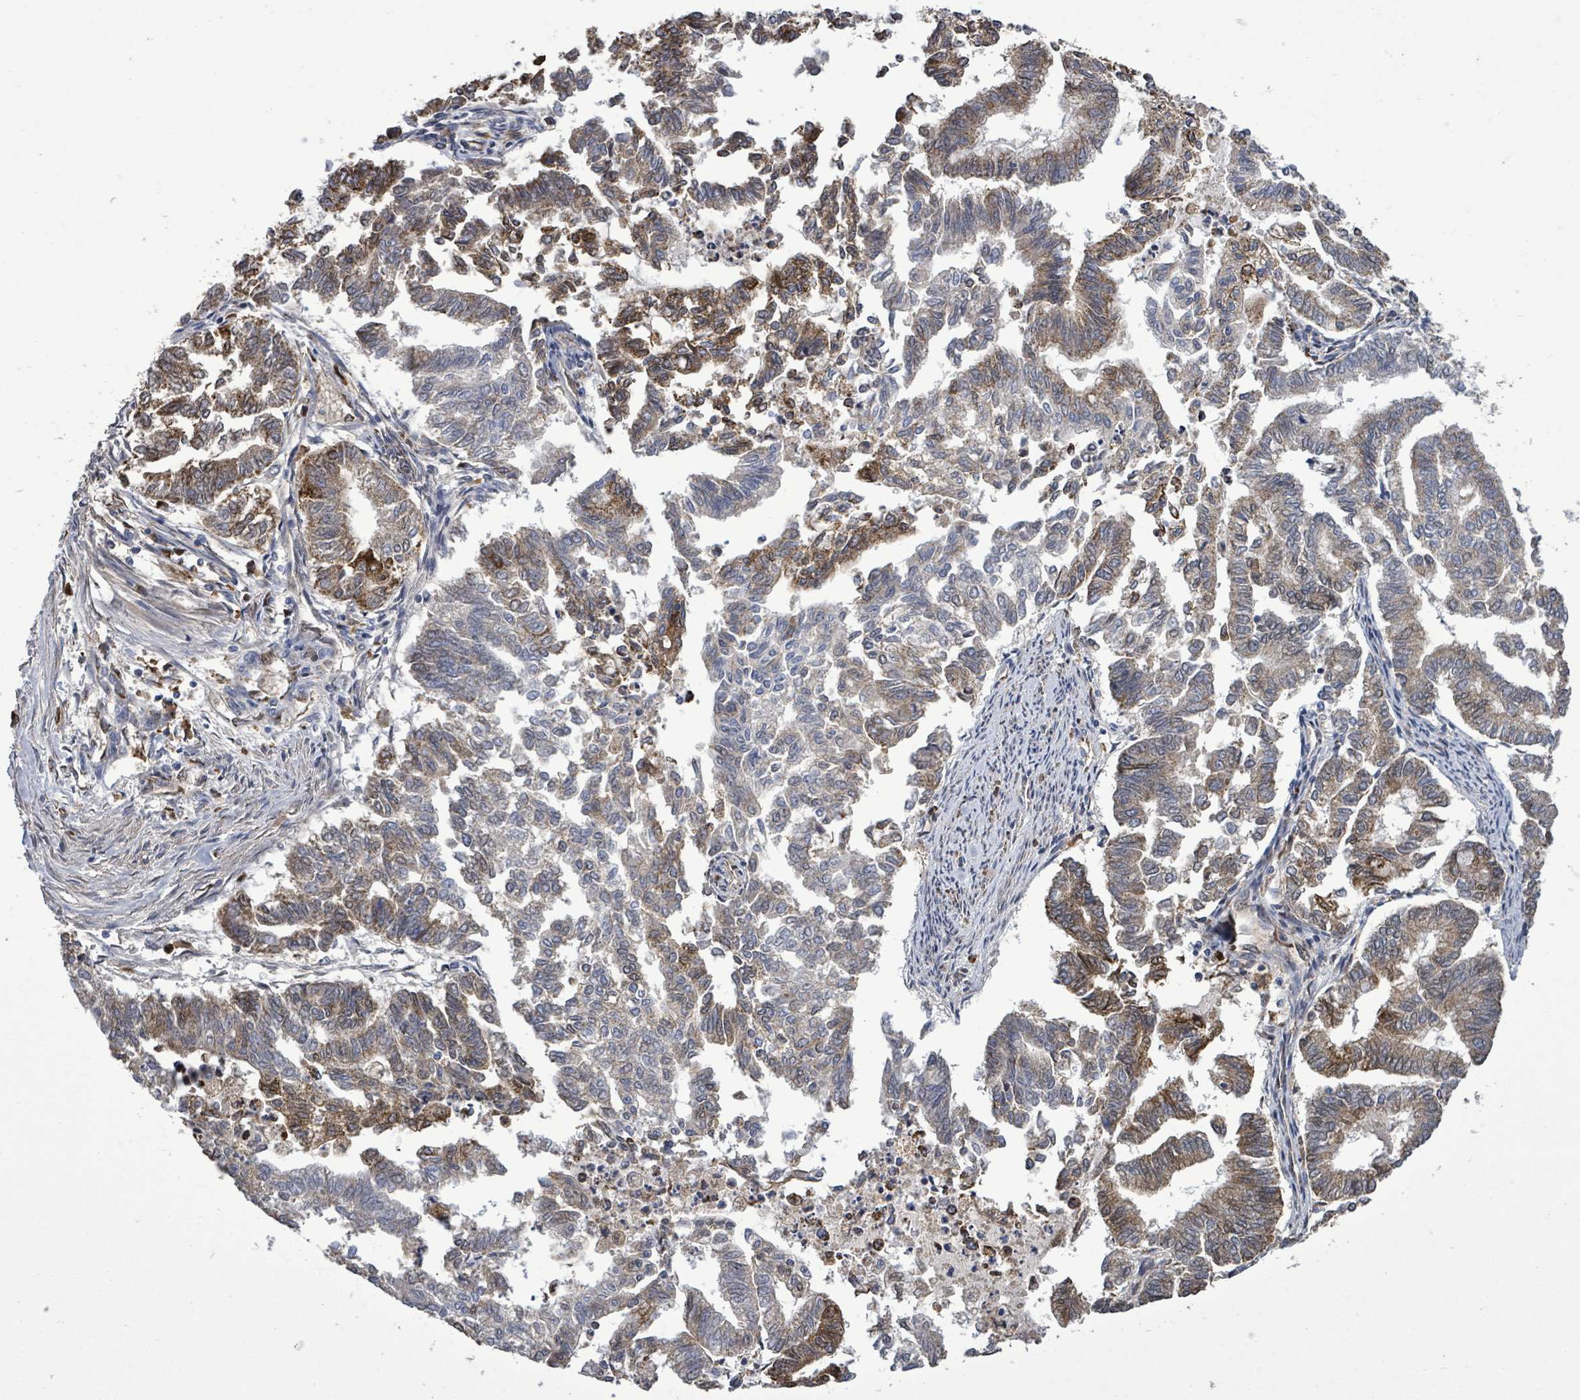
{"staining": {"intensity": "strong", "quantity": "25%-75%", "location": "cytoplasmic/membranous"}, "tissue": "endometrial cancer", "cell_type": "Tumor cells", "image_type": "cancer", "snomed": [{"axis": "morphology", "description": "Adenocarcinoma, NOS"}, {"axis": "topography", "description": "Endometrium"}], "caption": "DAB (3,3'-diaminobenzidine) immunohistochemical staining of human endometrial adenocarcinoma displays strong cytoplasmic/membranous protein staining in about 25%-75% of tumor cells. (Brightfield microscopy of DAB IHC at high magnification).", "gene": "MTMR12", "patient": {"sex": "female", "age": 79}}